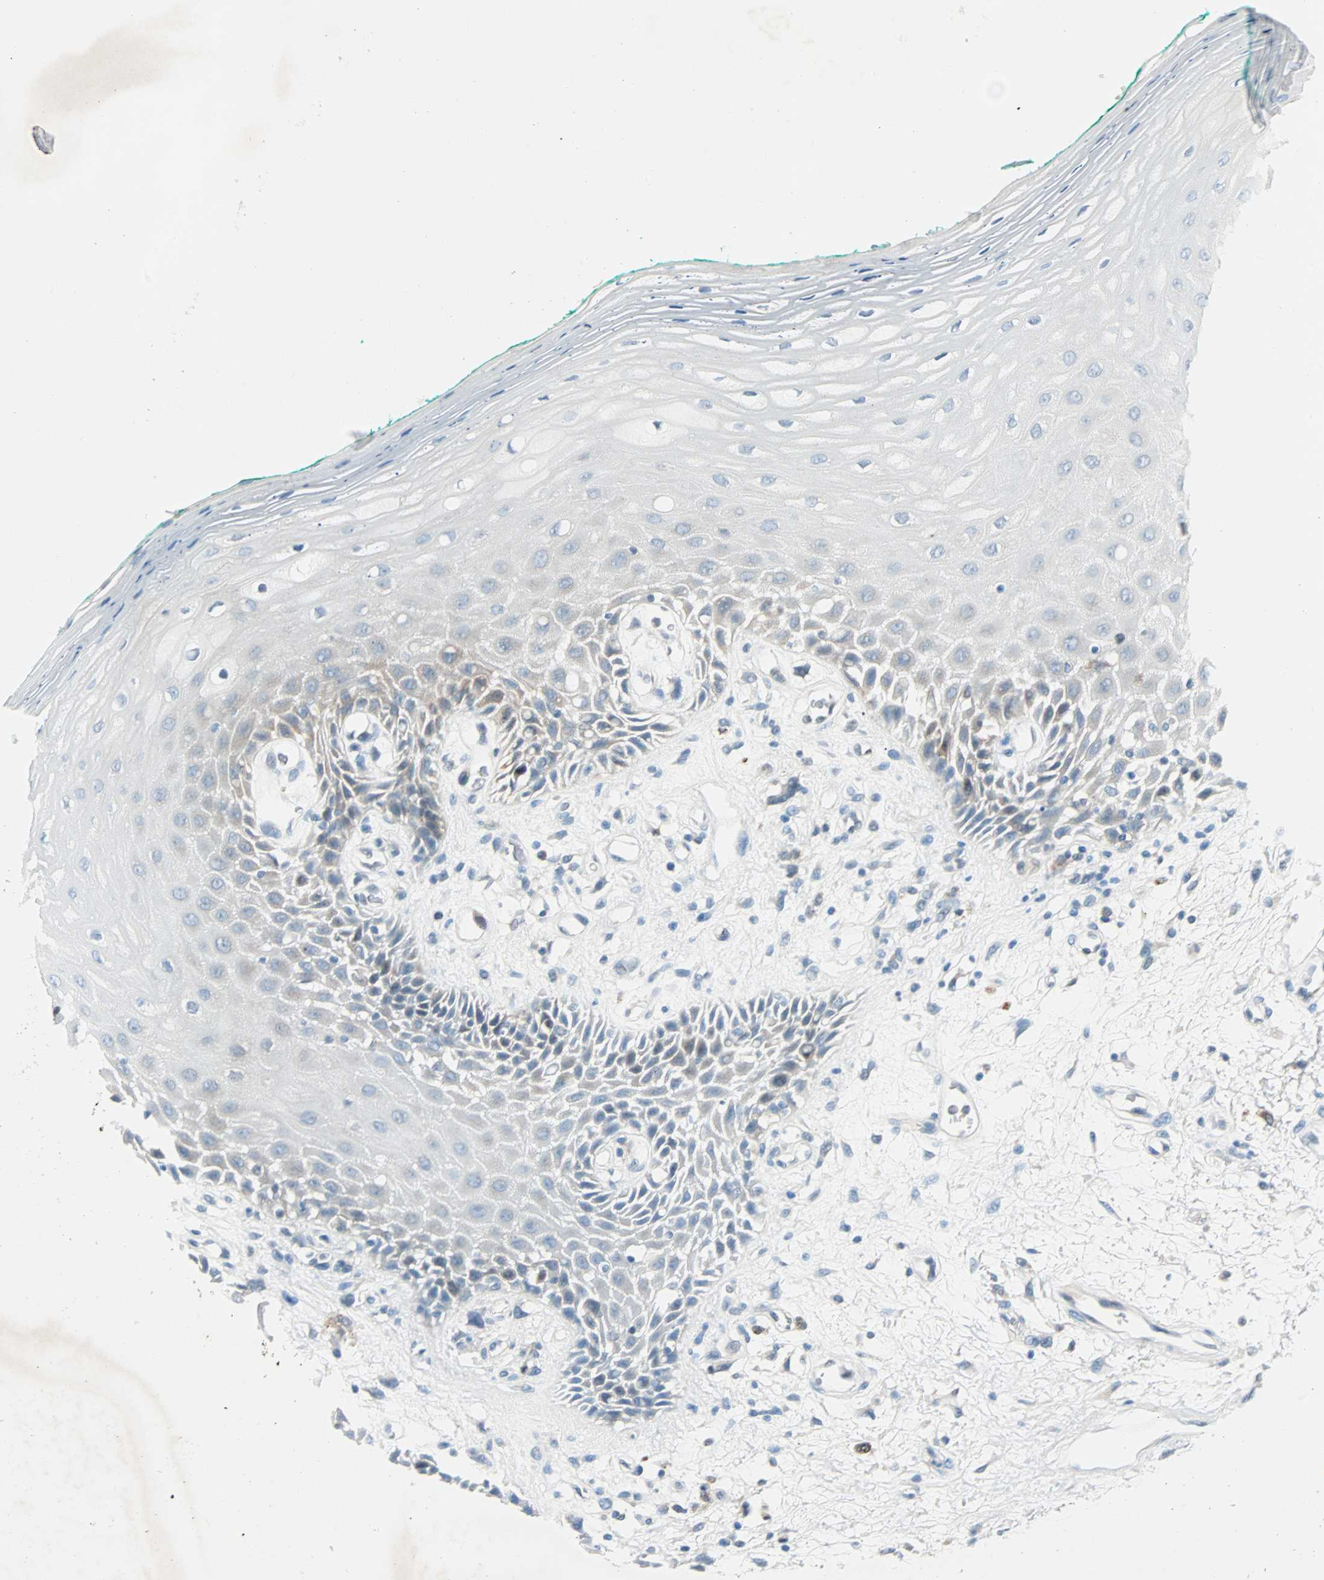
{"staining": {"intensity": "moderate", "quantity": "<25%", "location": "cytoplasmic/membranous"}, "tissue": "oral mucosa", "cell_type": "Squamous epithelial cells", "image_type": "normal", "snomed": [{"axis": "morphology", "description": "Normal tissue, NOS"}, {"axis": "morphology", "description": "Squamous cell carcinoma, NOS"}, {"axis": "topography", "description": "Skeletal muscle"}, {"axis": "topography", "description": "Oral tissue"}, {"axis": "topography", "description": "Head-Neck"}], "caption": "A brown stain labels moderate cytoplasmic/membranous expression of a protein in squamous epithelial cells of benign human oral mucosa. The staining is performed using DAB (3,3'-diaminobenzidine) brown chromogen to label protein expression. The nuclei are counter-stained blue using hematoxylin.", "gene": "SMIM8", "patient": {"sex": "female", "age": 84}}